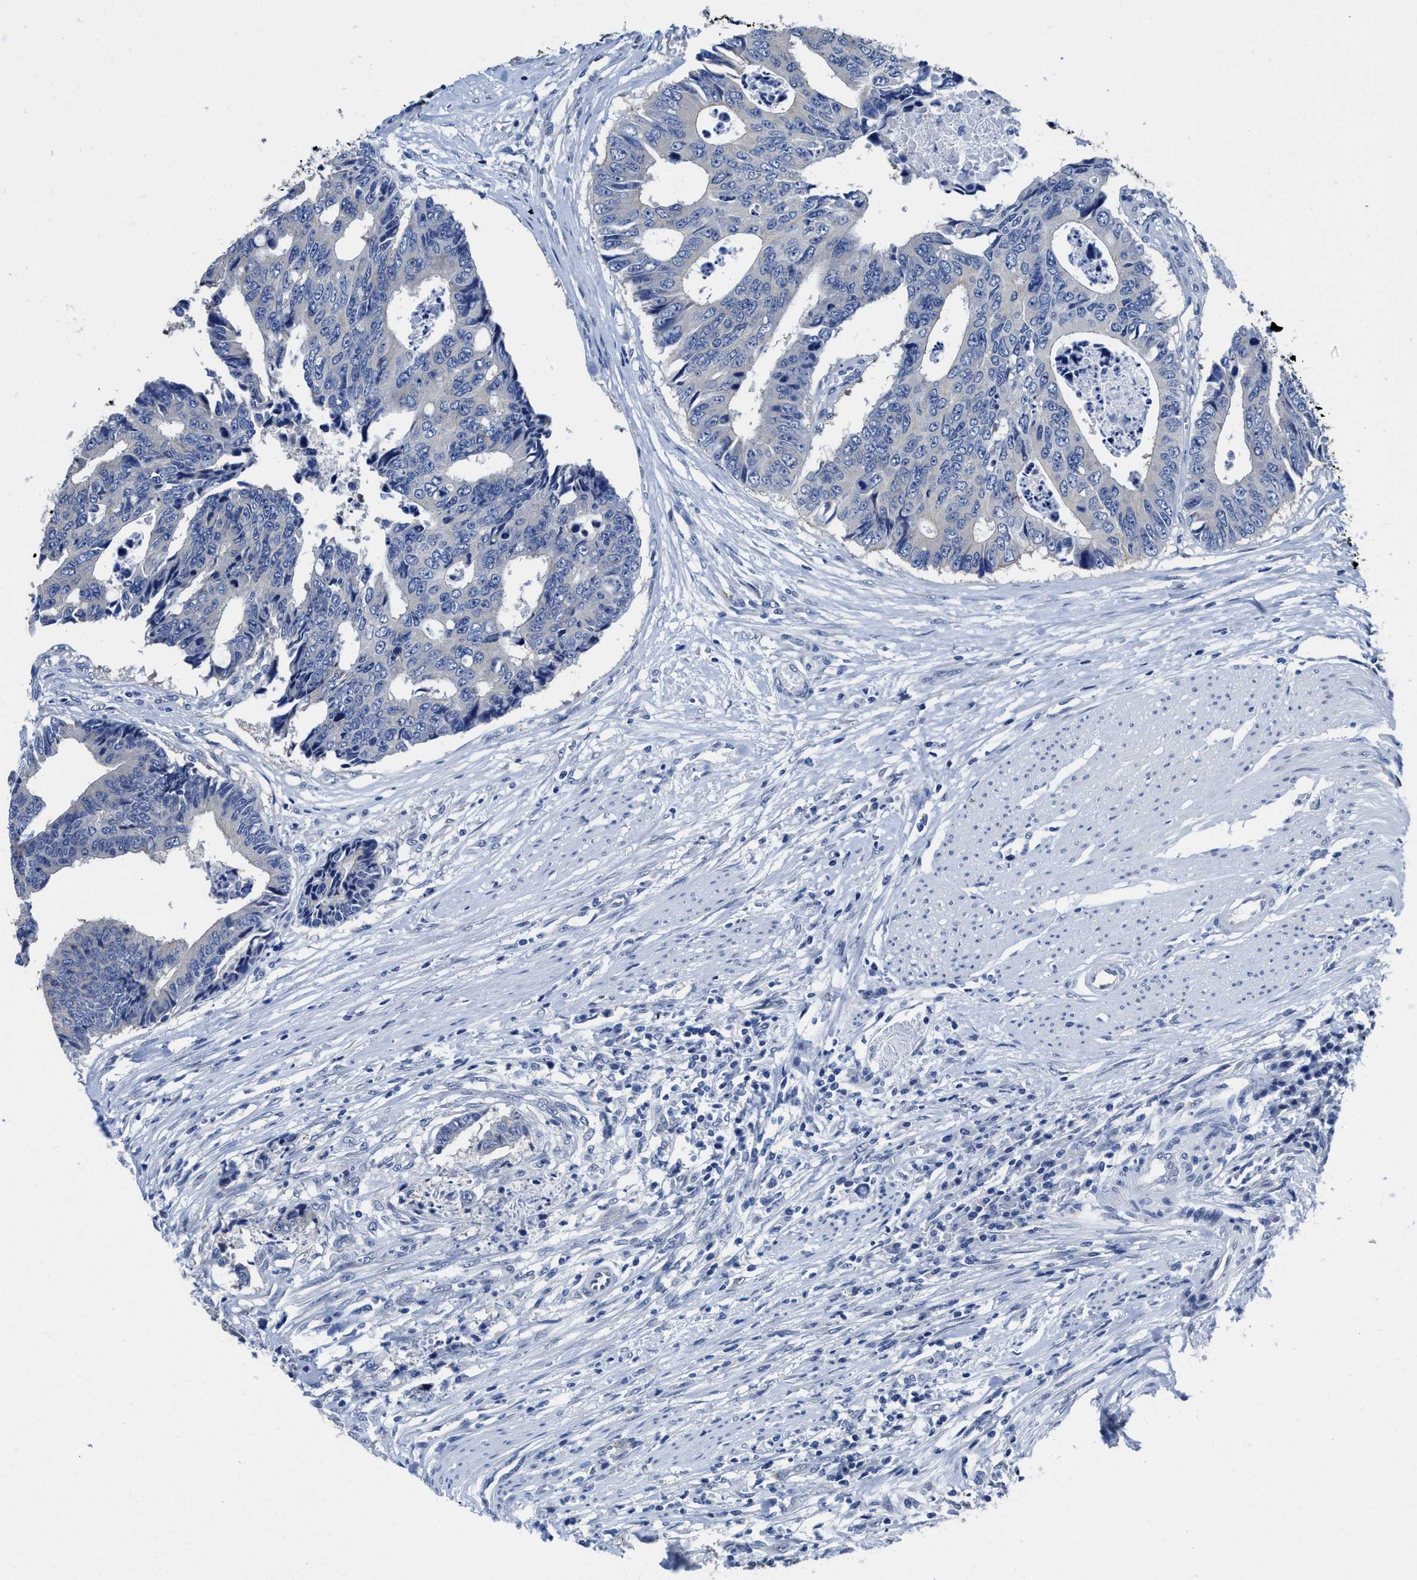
{"staining": {"intensity": "negative", "quantity": "none", "location": "none"}, "tissue": "colorectal cancer", "cell_type": "Tumor cells", "image_type": "cancer", "snomed": [{"axis": "morphology", "description": "Adenocarcinoma, NOS"}, {"axis": "topography", "description": "Rectum"}], "caption": "Tumor cells are negative for protein expression in human colorectal adenocarcinoma.", "gene": "HOOK1", "patient": {"sex": "male", "age": 84}}